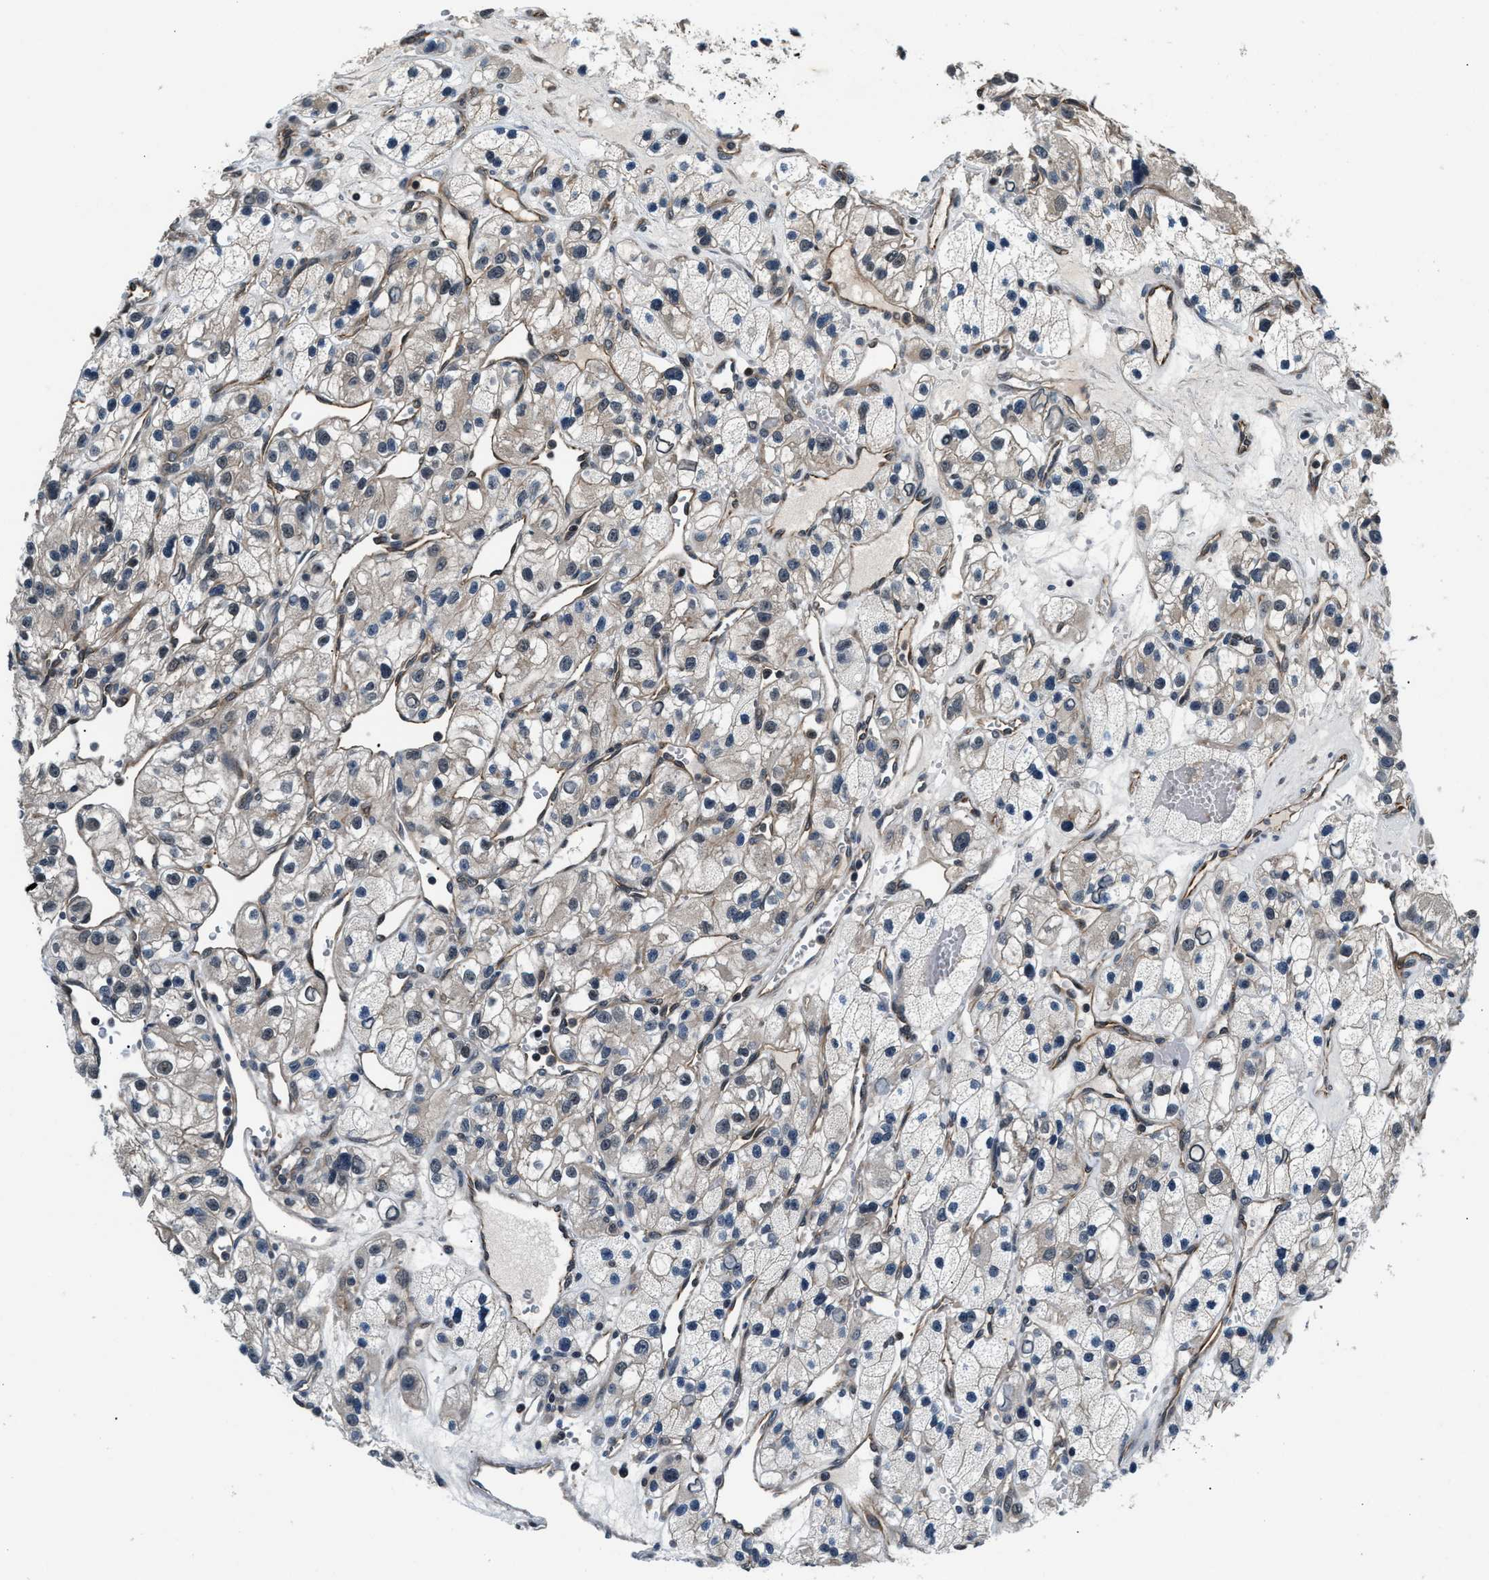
{"staining": {"intensity": "negative", "quantity": "none", "location": "none"}, "tissue": "renal cancer", "cell_type": "Tumor cells", "image_type": "cancer", "snomed": [{"axis": "morphology", "description": "Adenocarcinoma, NOS"}, {"axis": "topography", "description": "Kidney"}], "caption": "High power microscopy photomicrograph of an immunohistochemistry (IHC) histopathology image of adenocarcinoma (renal), revealing no significant expression in tumor cells.", "gene": "RBM33", "patient": {"sex": "female", "age": 57}}